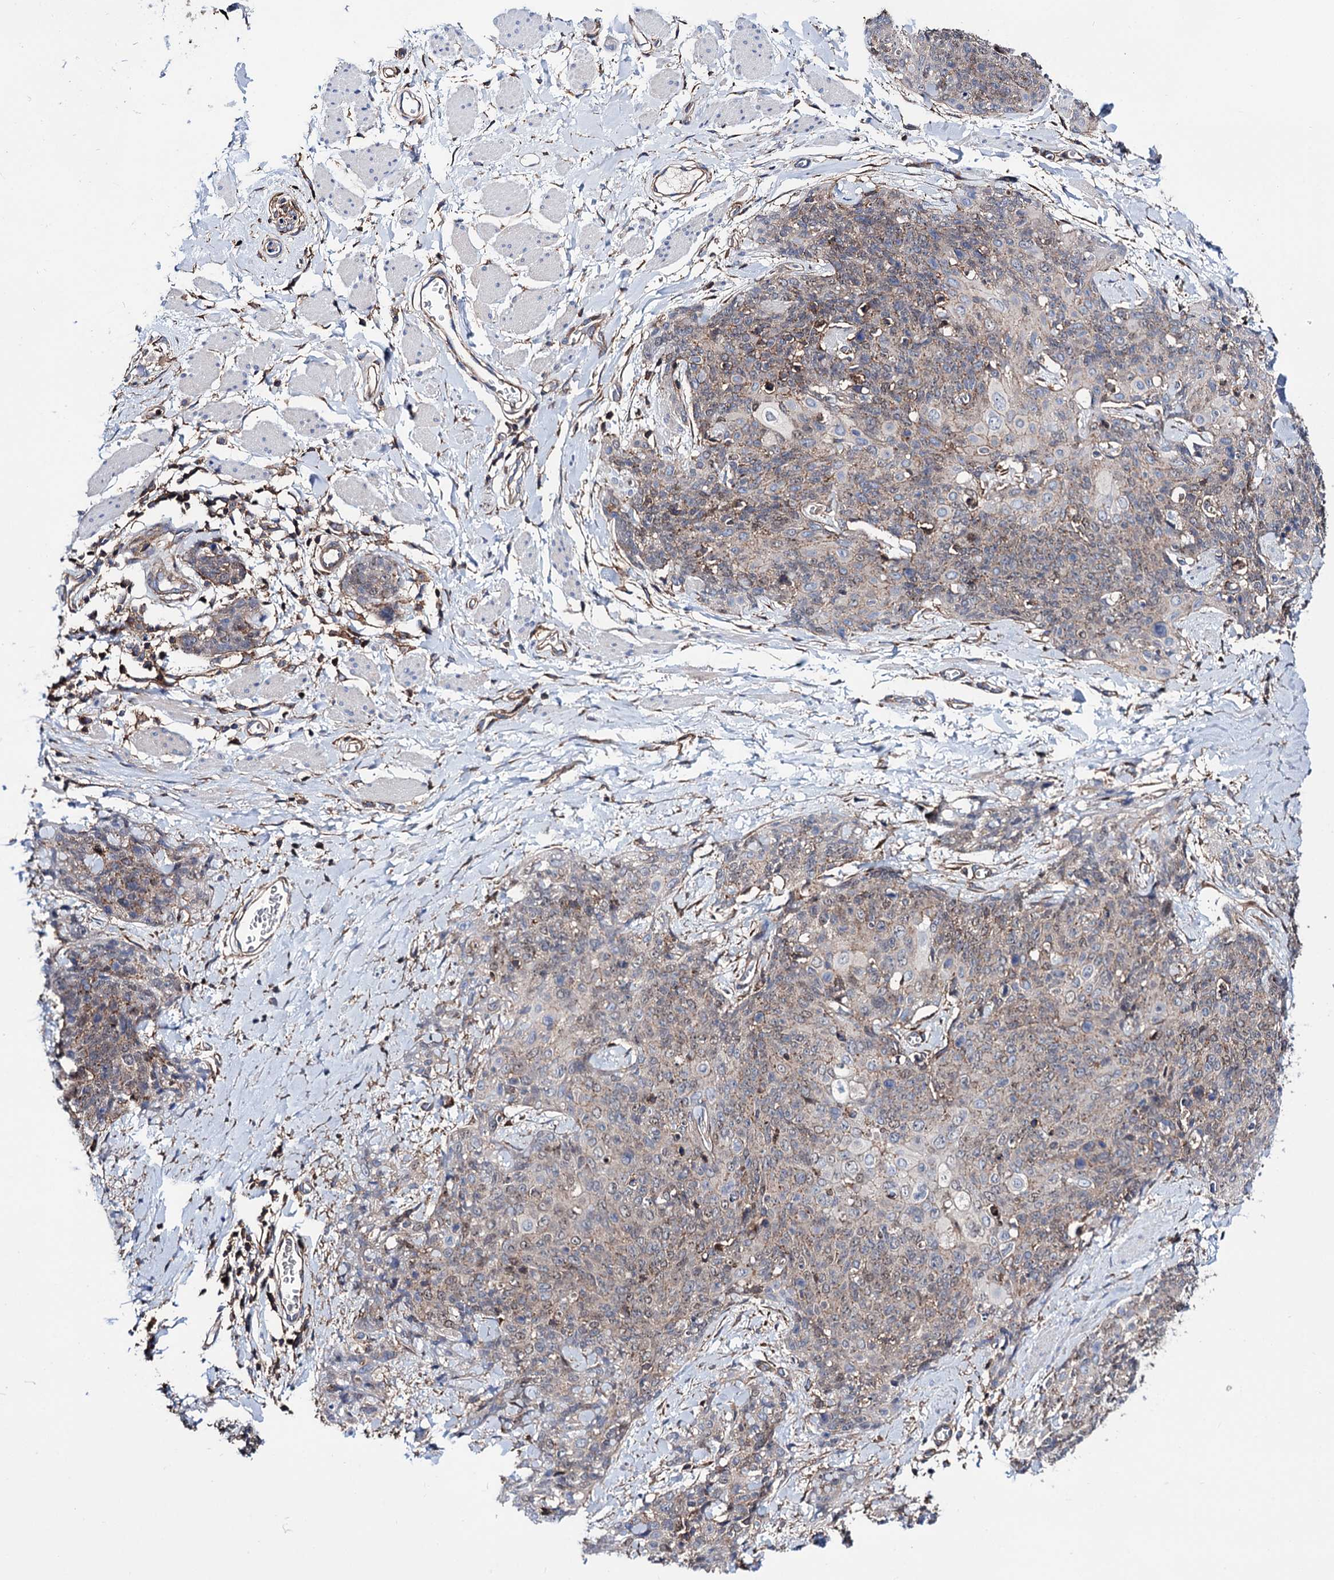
{"staining": {"intensity": "weak", "quantity": "25%-75%", "location": "cytoplasmic/membranous"}, "tissue": "skin cancer", "cell_type": "Tumor cells", "image_type": "cancer", "snomed": [{"axis": "morphology", "description": "Squamous cell carcinoma, NOS"}, {"axis": "topography", "description": "Skin"}, {"axis": "topography", "description": "Vulva"}], "caption": "Immunohistochemistry (IHC) photomicrograph of human squamous cell carcinoma (skin) stained for a protein (brown), which reveals low levels of weak cytoplasmic/membranous positivity in about 25%-75% of tumor cells.", "gene": "DEF6", "patient": {"sex": "female", "age": 85}}